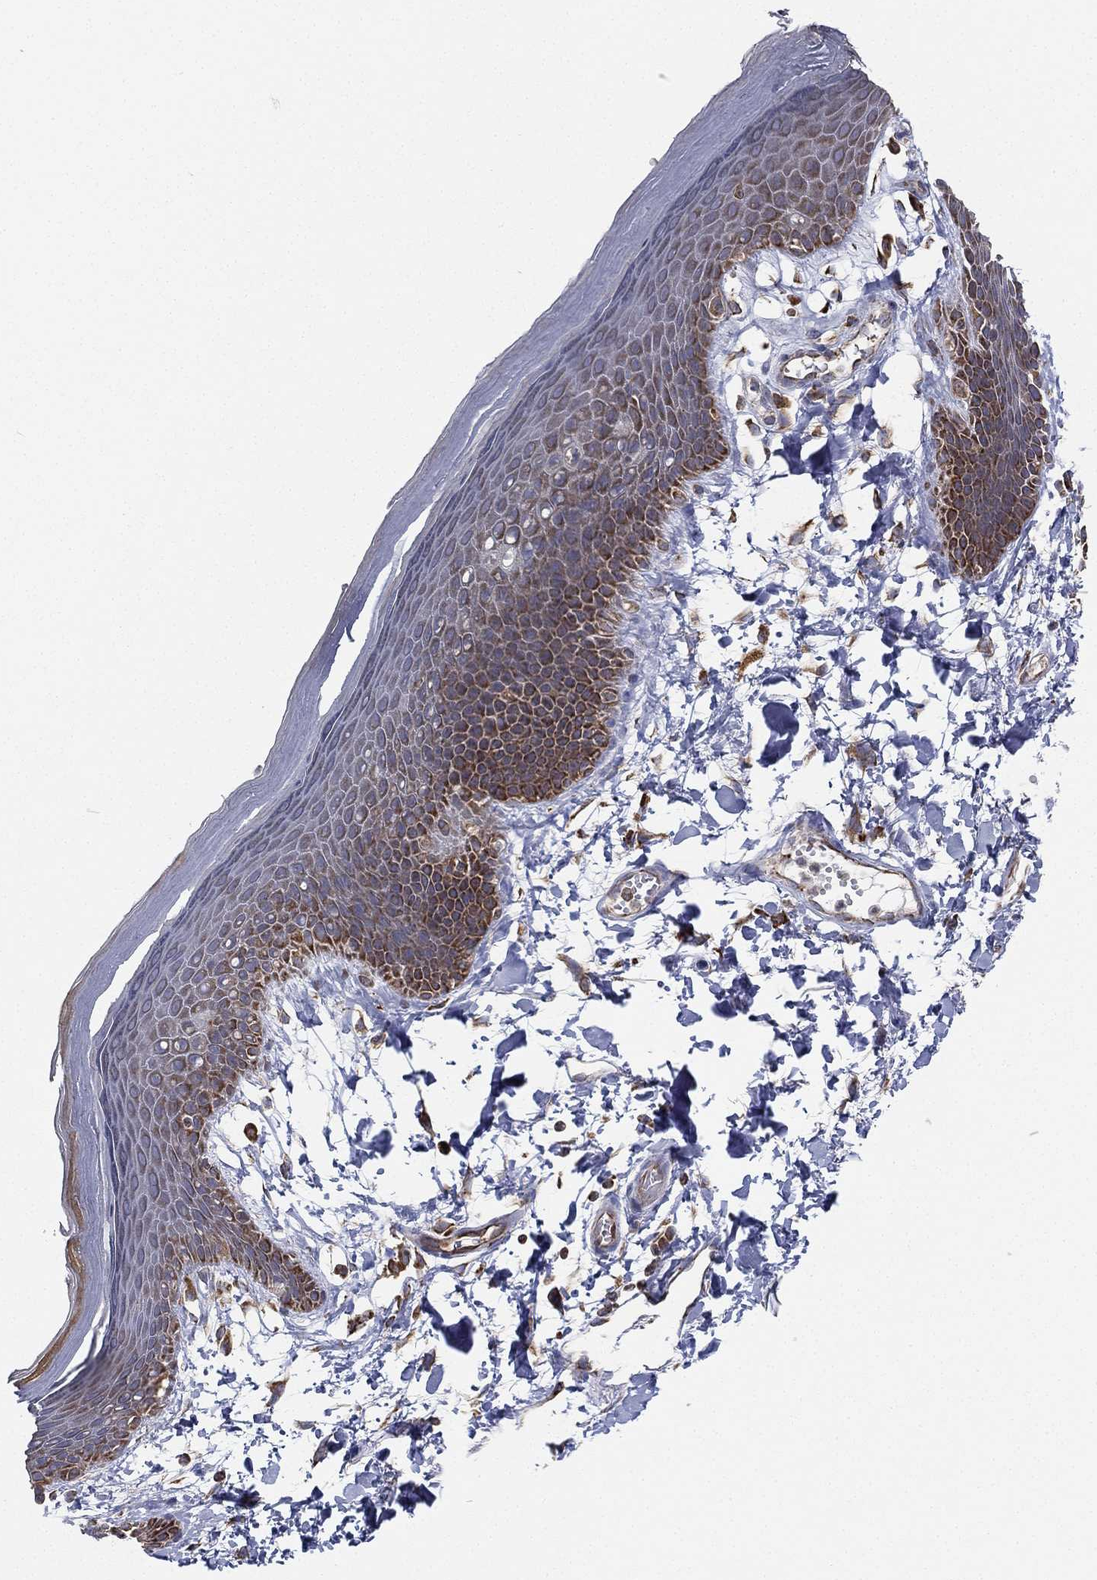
{"staining": {"intensity": "moderate", "quantity": "25%-75%", "location": "cytoplasmic/membranous"}, "tissue": "skin", "cell_type": "Epidermal cells", "image_type": "normal", "snomed": [{"axis": "morphology", "description": "Normal tissue, NOS"}, {"axis": "topography", "description": "Anal"}], "caption": "Immunohistochemical staining of unremarkable skin reveals 25%-75% levels of moderate cytoplasmic/membranous protein staining in approximately 25%-75% of epidermal cells.", "gene": "CYB5B", "patient": {"sex": "male", "age": 53}}